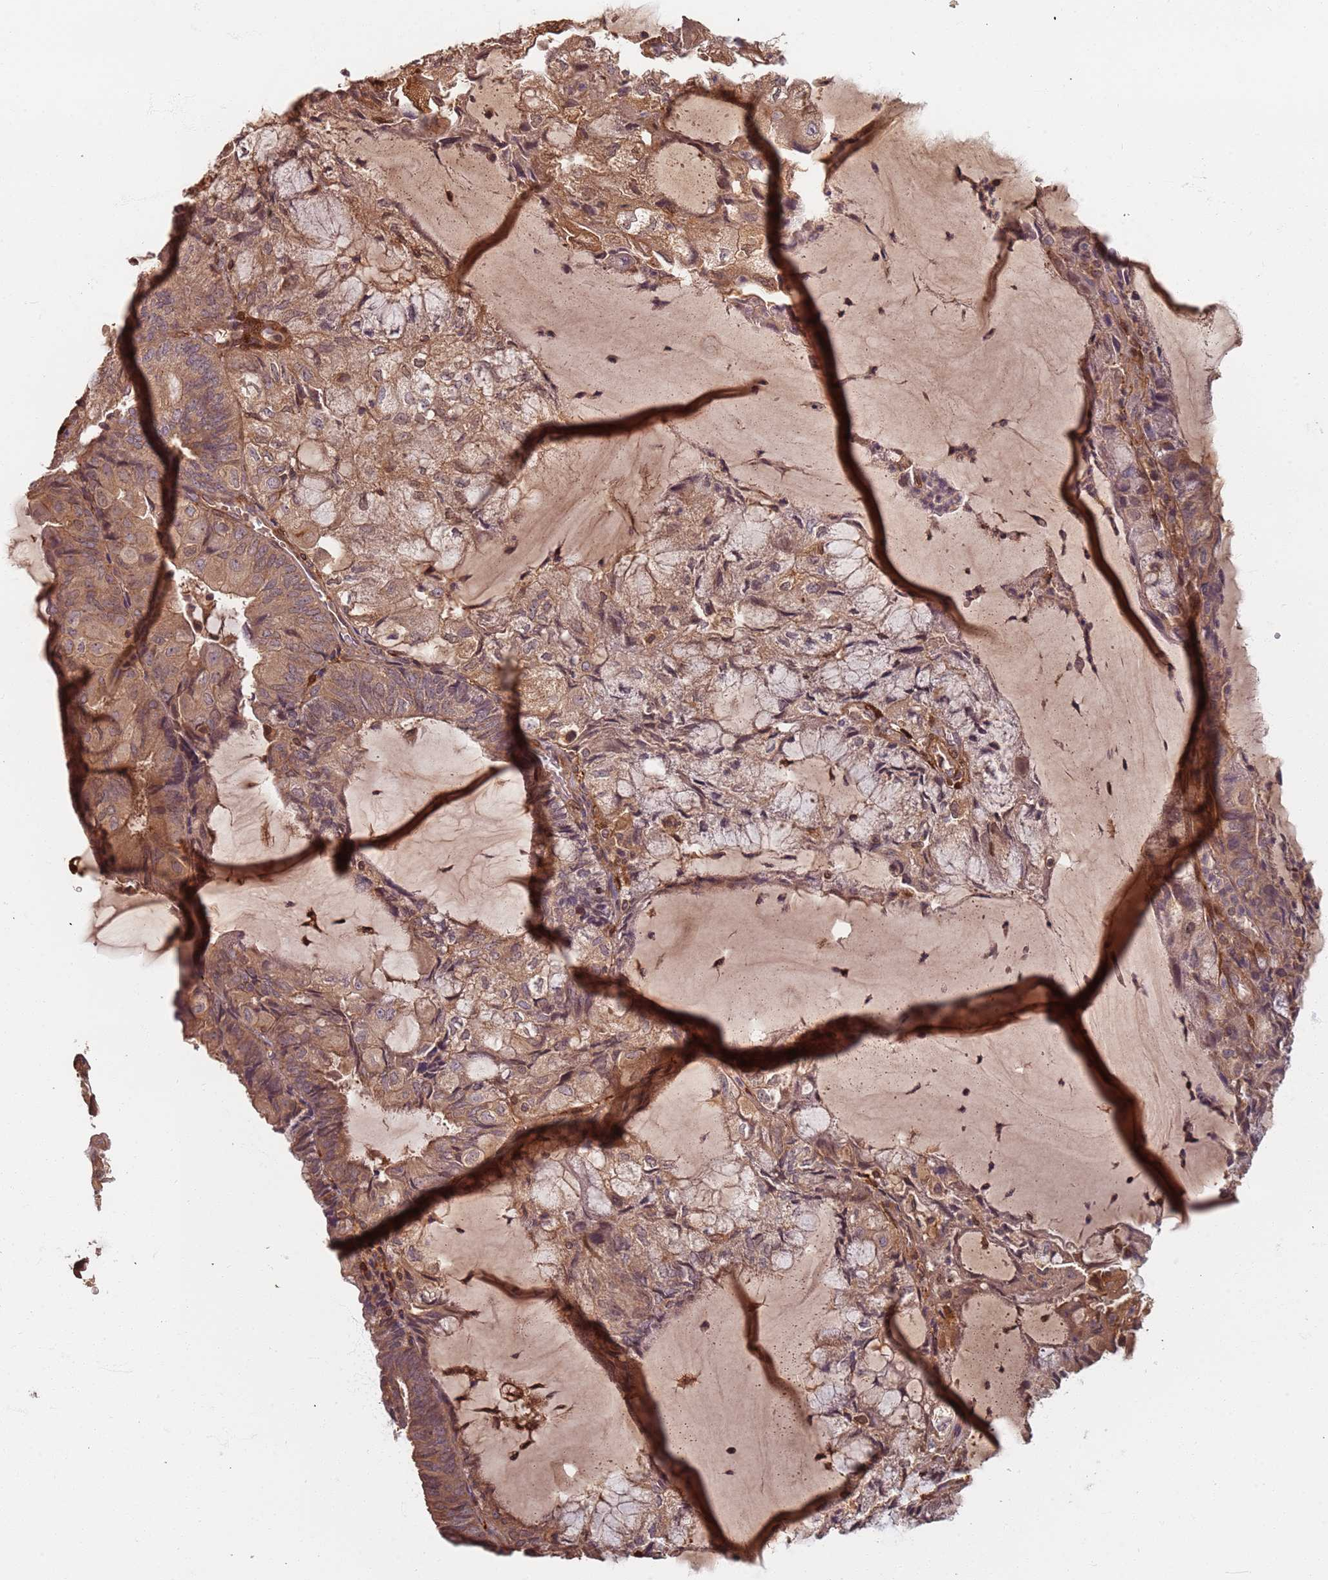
{"staining": {"intensity": "weak", "quantity": ">75%", "location": "cytoplasmic/membranous"}, "tissue": "endometrial cancer", "cell_type": "Tumor cells", "image_type": "cancer", "snomed": [{"axis": "morphology", "description": "Adenocarcinoma, NOS"}, {"axis": "topography", "description": "Endometrium"}], "caption": "IHC (DAB (3,3'-diaminobenzidine)) staining of human endometrial cancer demonstrates weak cytoplasmic/membranous protein expression in approximately >75% of tumor cells.", "gene": "SDCCAG8", "patient": {"sex": "female", "age": 81}}